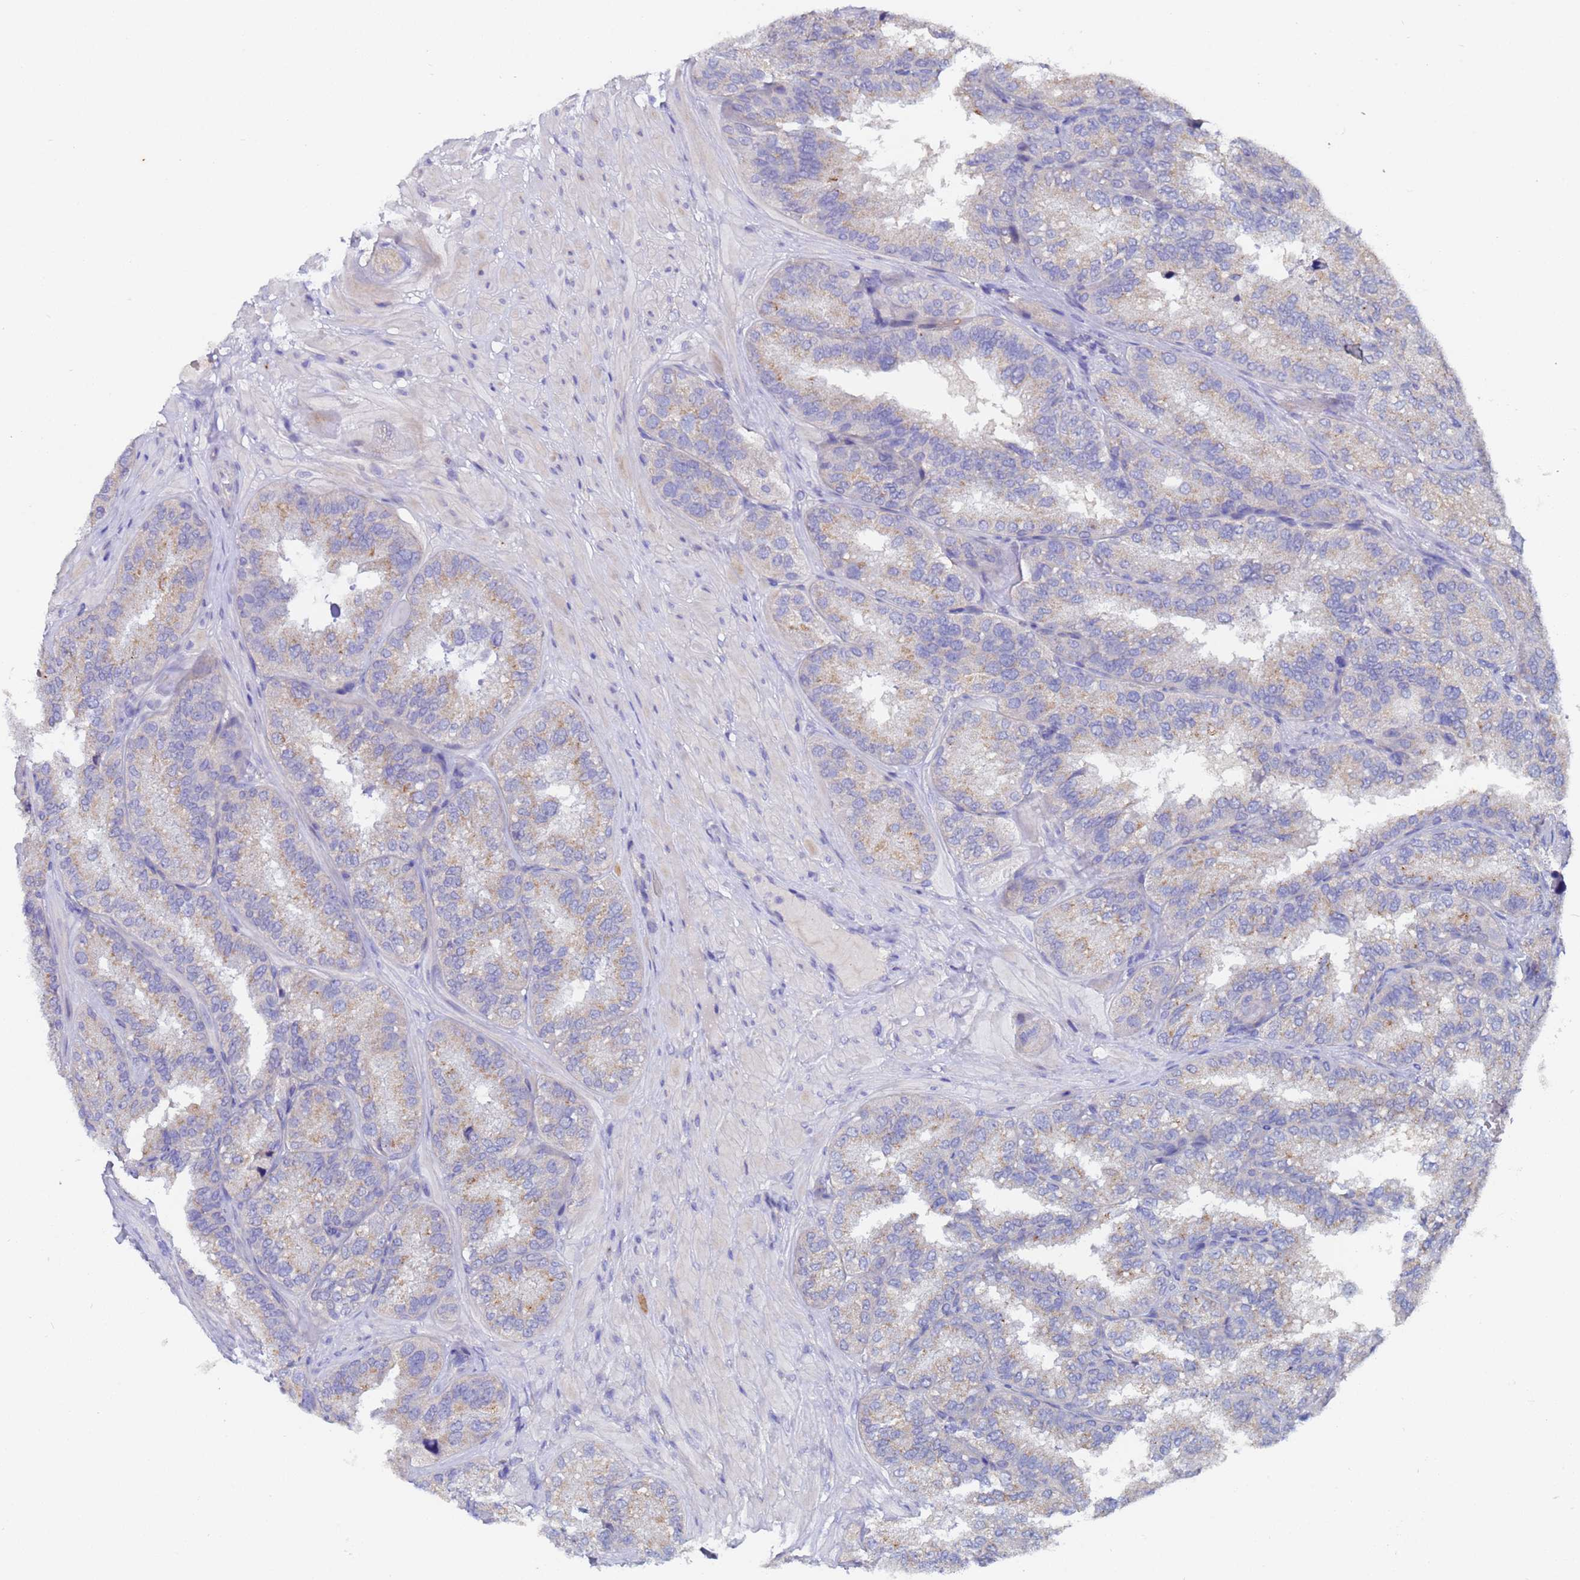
{"staining": {"intensity": "weak", "quantity": "<25%", "location": "cytoplasmic/membranous"}, "tissue": "seminal vesicle", "cell_type": "Glandular cells", "image_type": "normal", "snomed": [{"axis": "morphology", "description": "Normal tissue, NOS"}, {"axis": "topography", "description": "Seminal veicle"}], "caption": "Immunohistochemical staining of unremarkable human seminal vesicle displays no significant positivity in glandular cells. Nuclei are stained in blue.", "gene": "IHO1", "patient": {"sex": "male", "age": 58}}